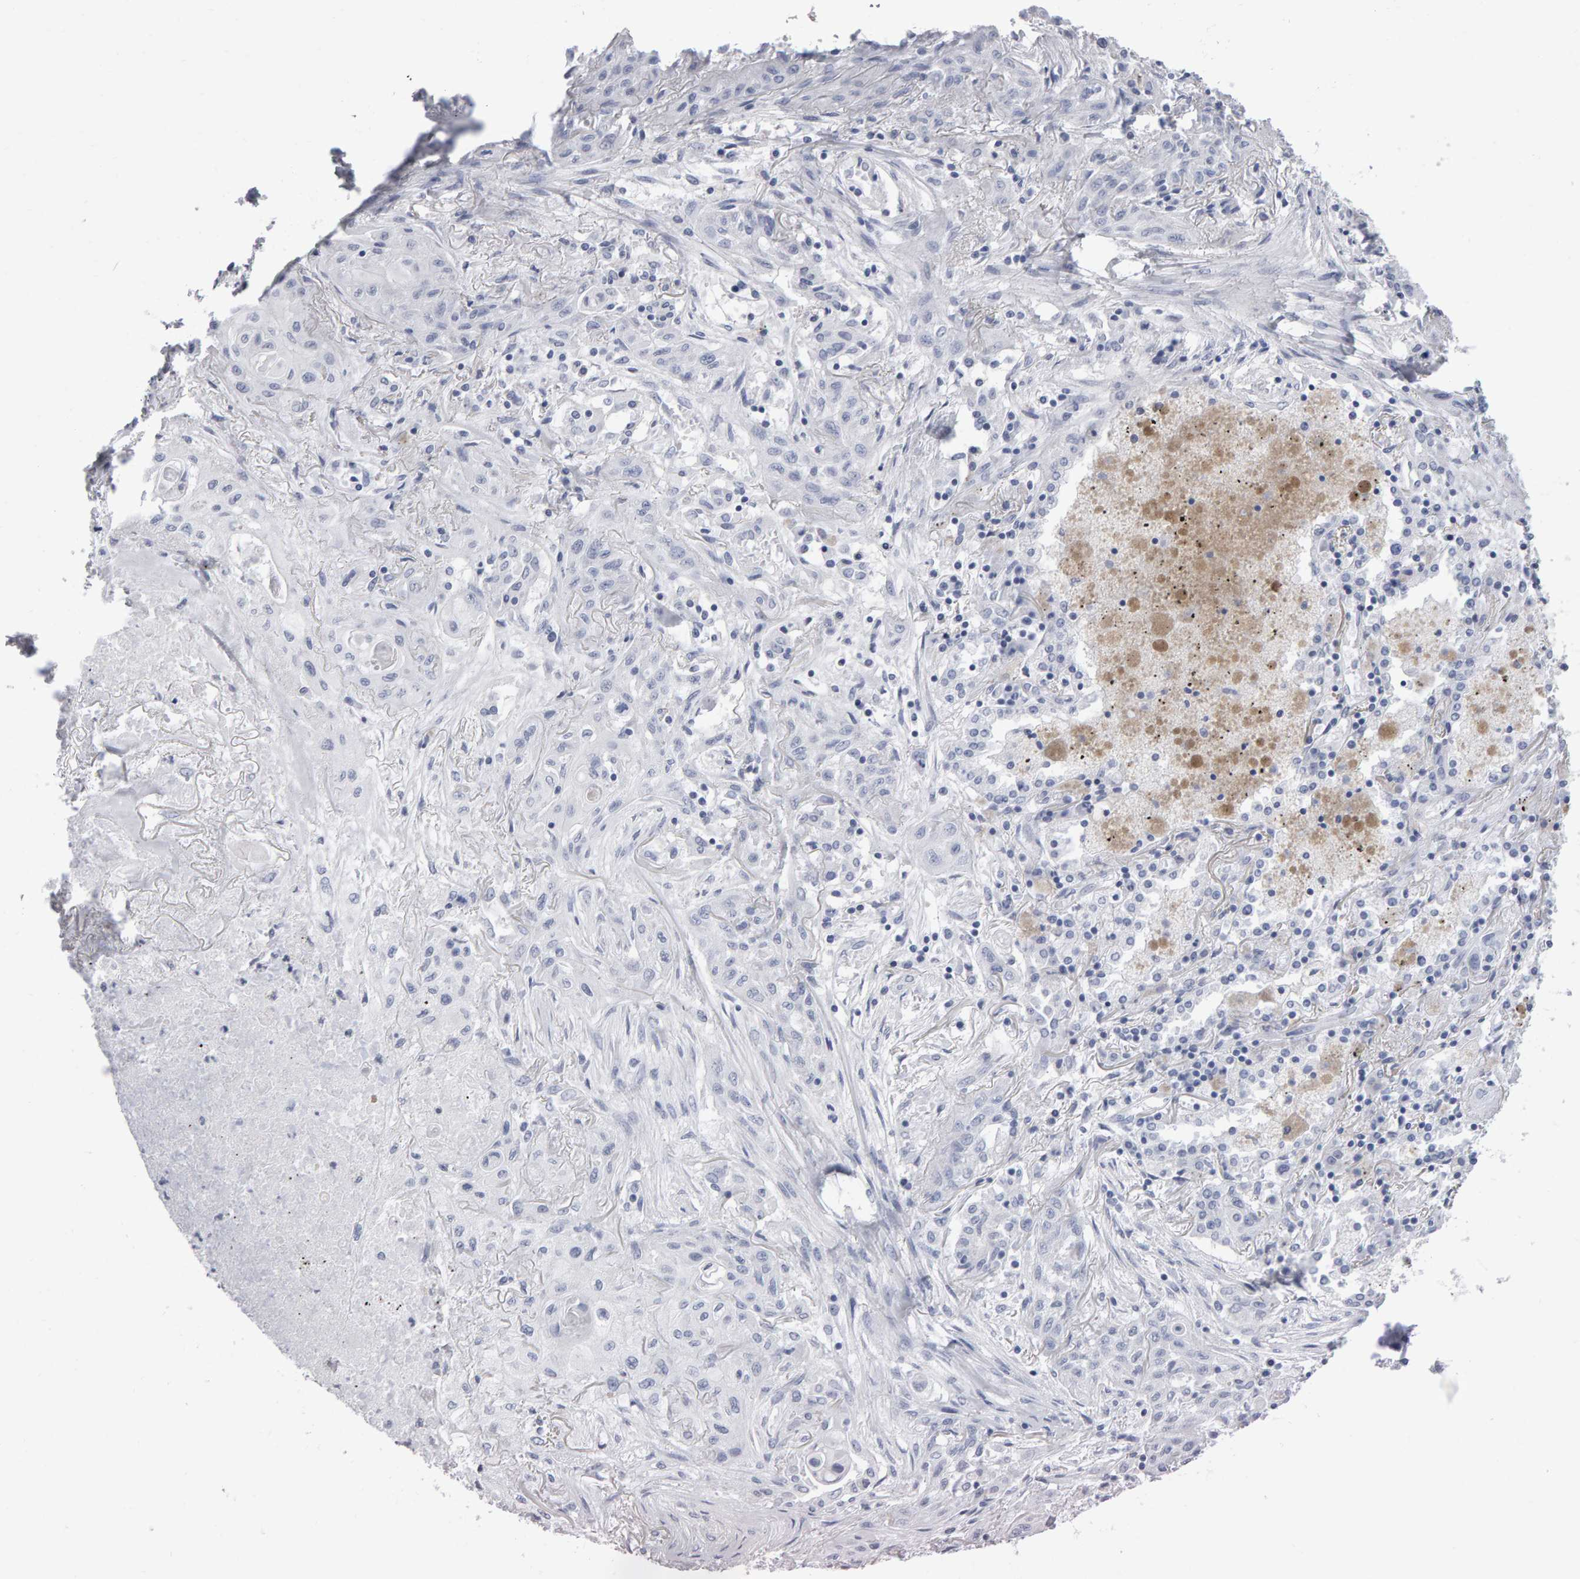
{"staining": {"intensity": "negative", "quantity": "none", "location": "none"}, "tissue": "lung cancer", "cell_type": "Tumor cells", "image_type": "cancer", "snomed": [{"axis": "morphology", "description": "Squamous cell carcinoma, NOS"}, {"axis": "topography", "description": "Lung"}], "caption": "Lung squamous cell carcinoma was stained to show a protein in brown. There is no significant expression in tumor cells.", "gene": "NCDN", "patient": {"sex": "female", "age": 47}}